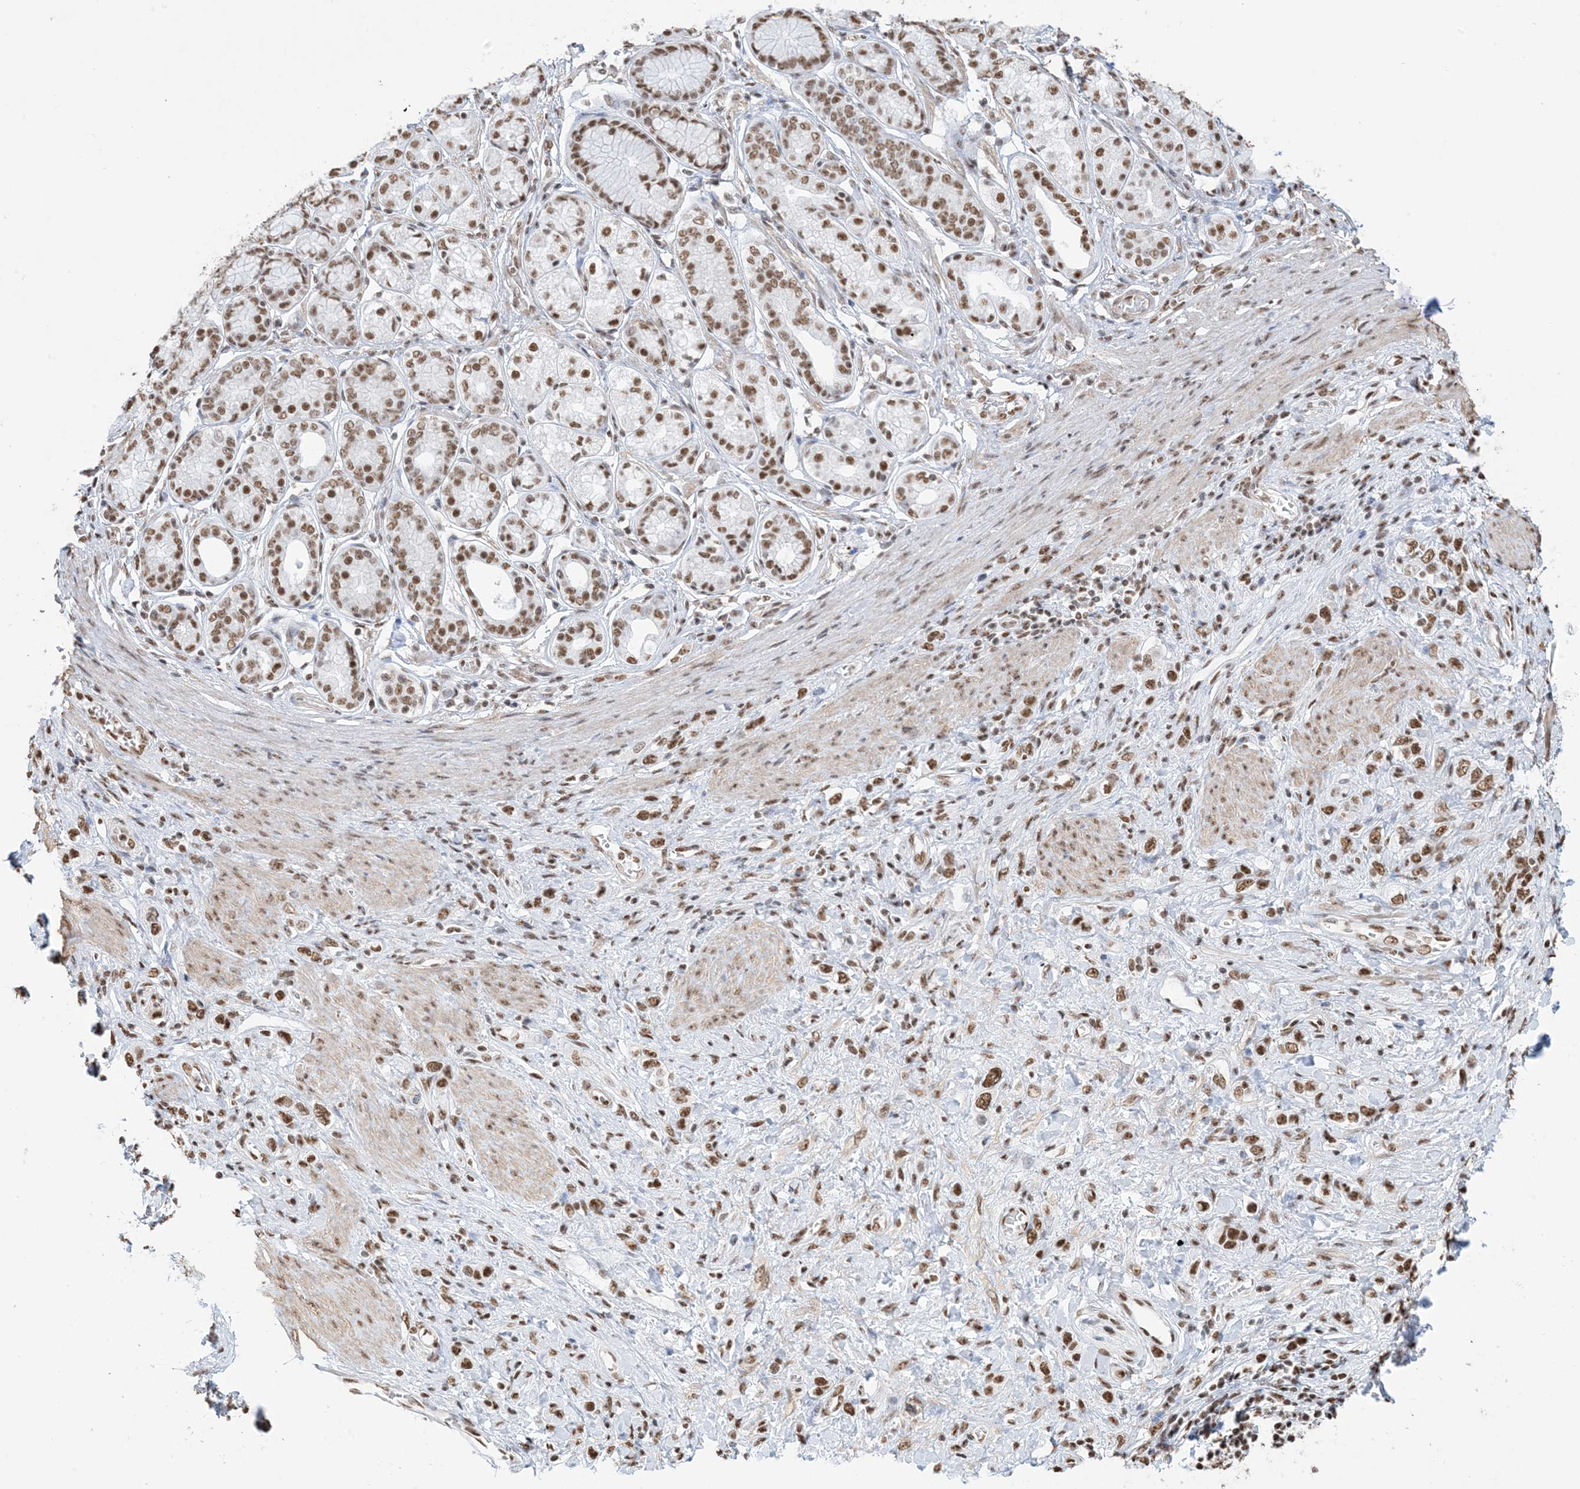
{"staining": {"intensity": "moderate", "quantity": ">75%", "location": "nuclear"}, "tissue": "stomach cancer", "cell_type": "Tumor cells", "image_type": "cancer", "snomed": [{"axis": "morphology", "description": "Normal tissue, NOS"}, {"axis": "morphology", "description": "Adenocarcinoma, NOS"}, {"axis": "topography", "description": "Stomach, upper"}, {"axis": "topography", "description": "Stomach"}], "caption": "Immunohistochemistry (IHC) staining of stomach cancer (adenocarcinoma), which reveals medium levels of moderate nuclear expression in about >75% of tumor cells indicating moderate nuclear protein expression. The staining was performed using DAB (brown) for protein detection and nuclei were counterstained in hematoxylin (blue).", "gene": "ZNF792", "patient": {"sex": "female", "age": 65}}